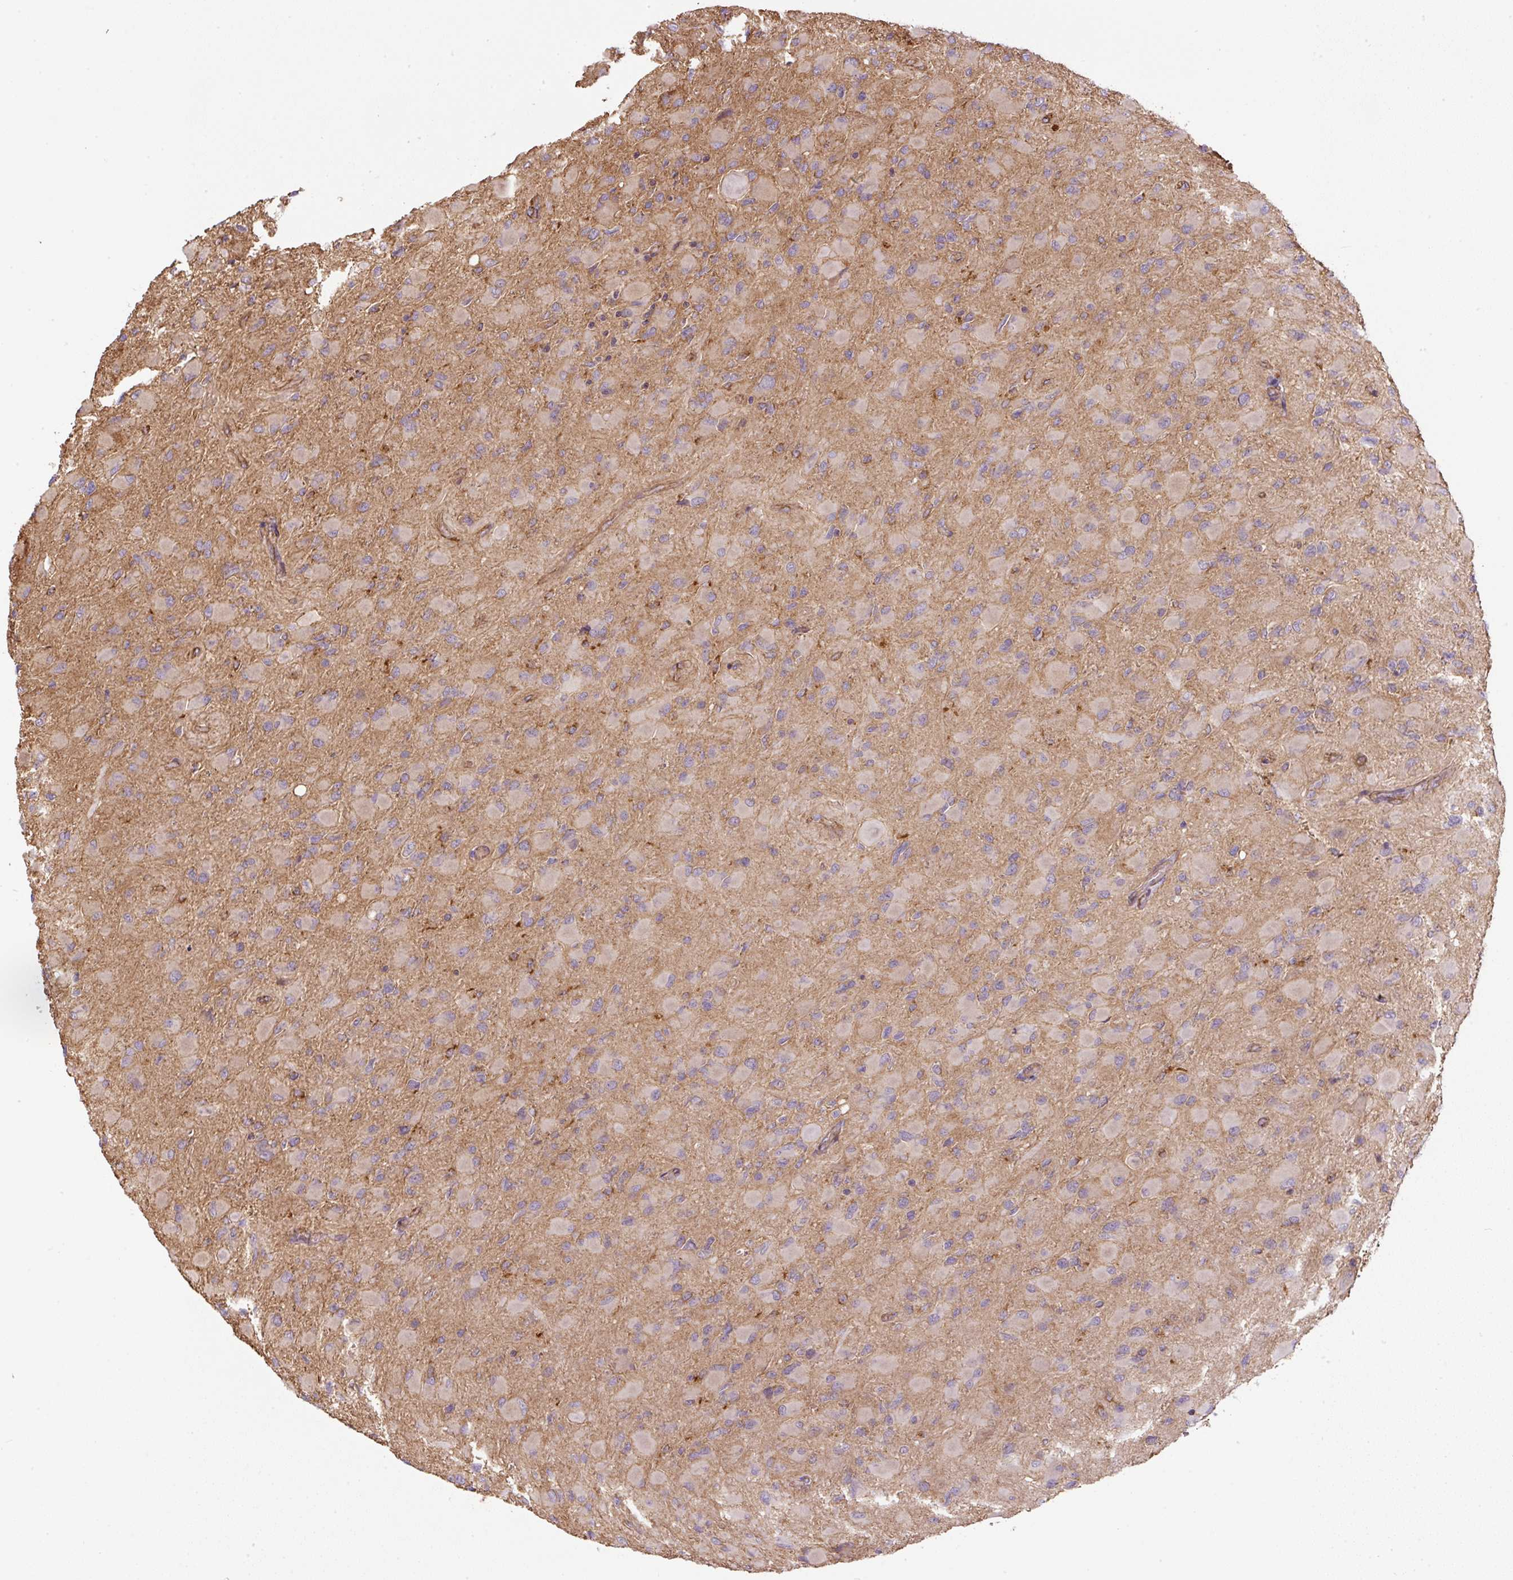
{"staining": {"intensity": "negative", "quantity": "none", "location": "none"}, "tissue": "glioma", "cell_type": "Tumor cells", "image_type": "cancer", "snomed": [{"axis": "morphology", "description": "Glioma, malignant, High grade"}, {"axis": "topography", "description": "Cerebral cortex"}], "caption": "Immunohistochemical staining of glioma demonstrates no significant positivity in tumor cells.", "gene": "B3GALT5", "patient": {"sex": "female", "age": 36}}